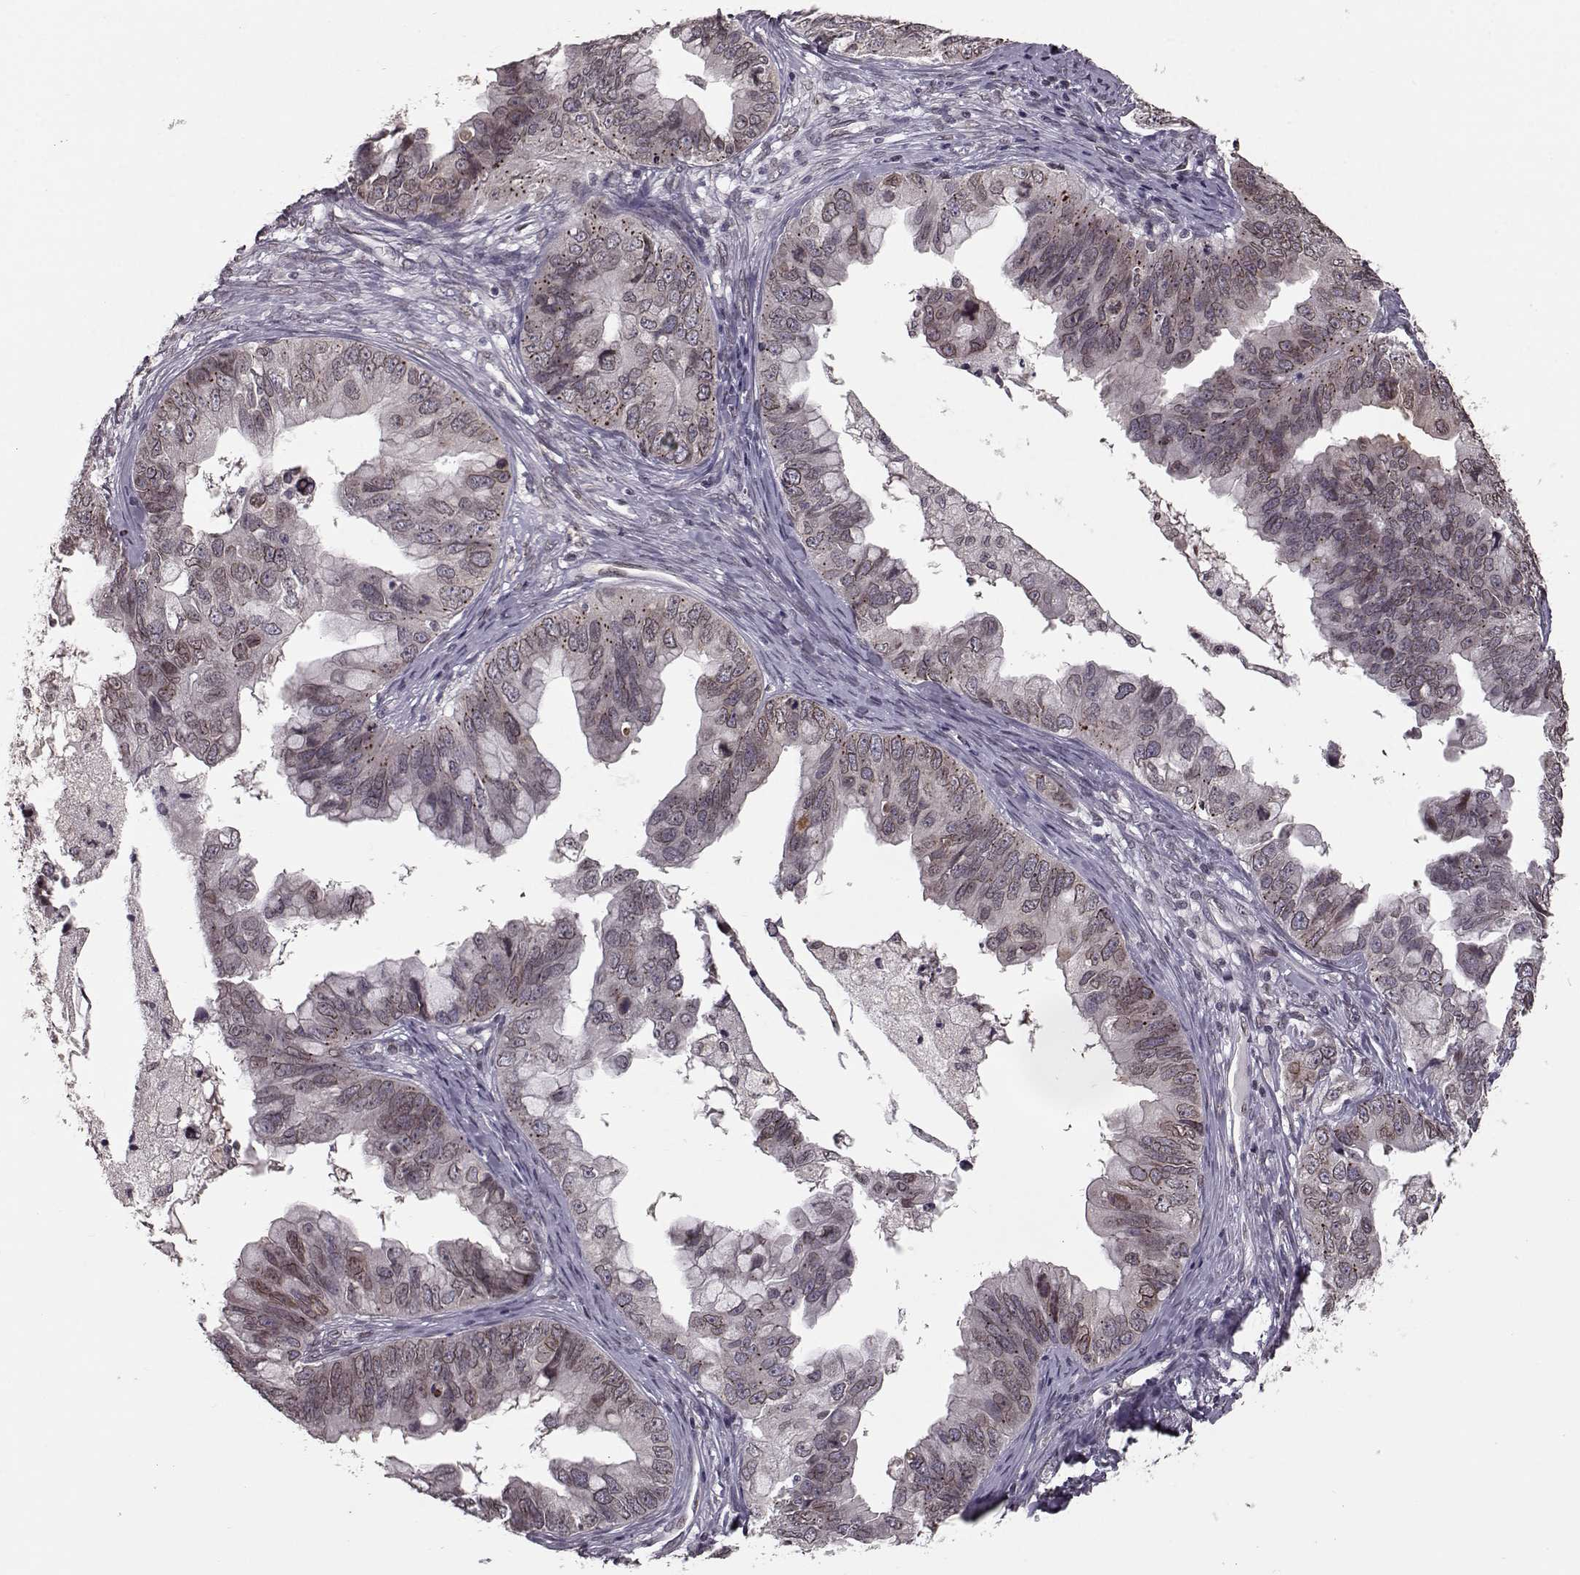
{"staining": {"intensity": "weak", "quantity": "<25%", "location": "cytoplasmic/membranous,nuclear"}, "tissue": "ovarian cancer", "cell_type": "Tumor cells", "image_type": "cancer", "snomed": [{"axis": "morphology", "description": "Cystadenocarcinoma, mucinous, NOS"}, {"axis": "topography", "description": "Ovary"}], "caption": "Tumor cells are negative for protein expression in human ovarian cancer (mucinous cystadenocarcinoma).", "gene": "NUP37", "patient": {"sex": "female", "age": 76}}